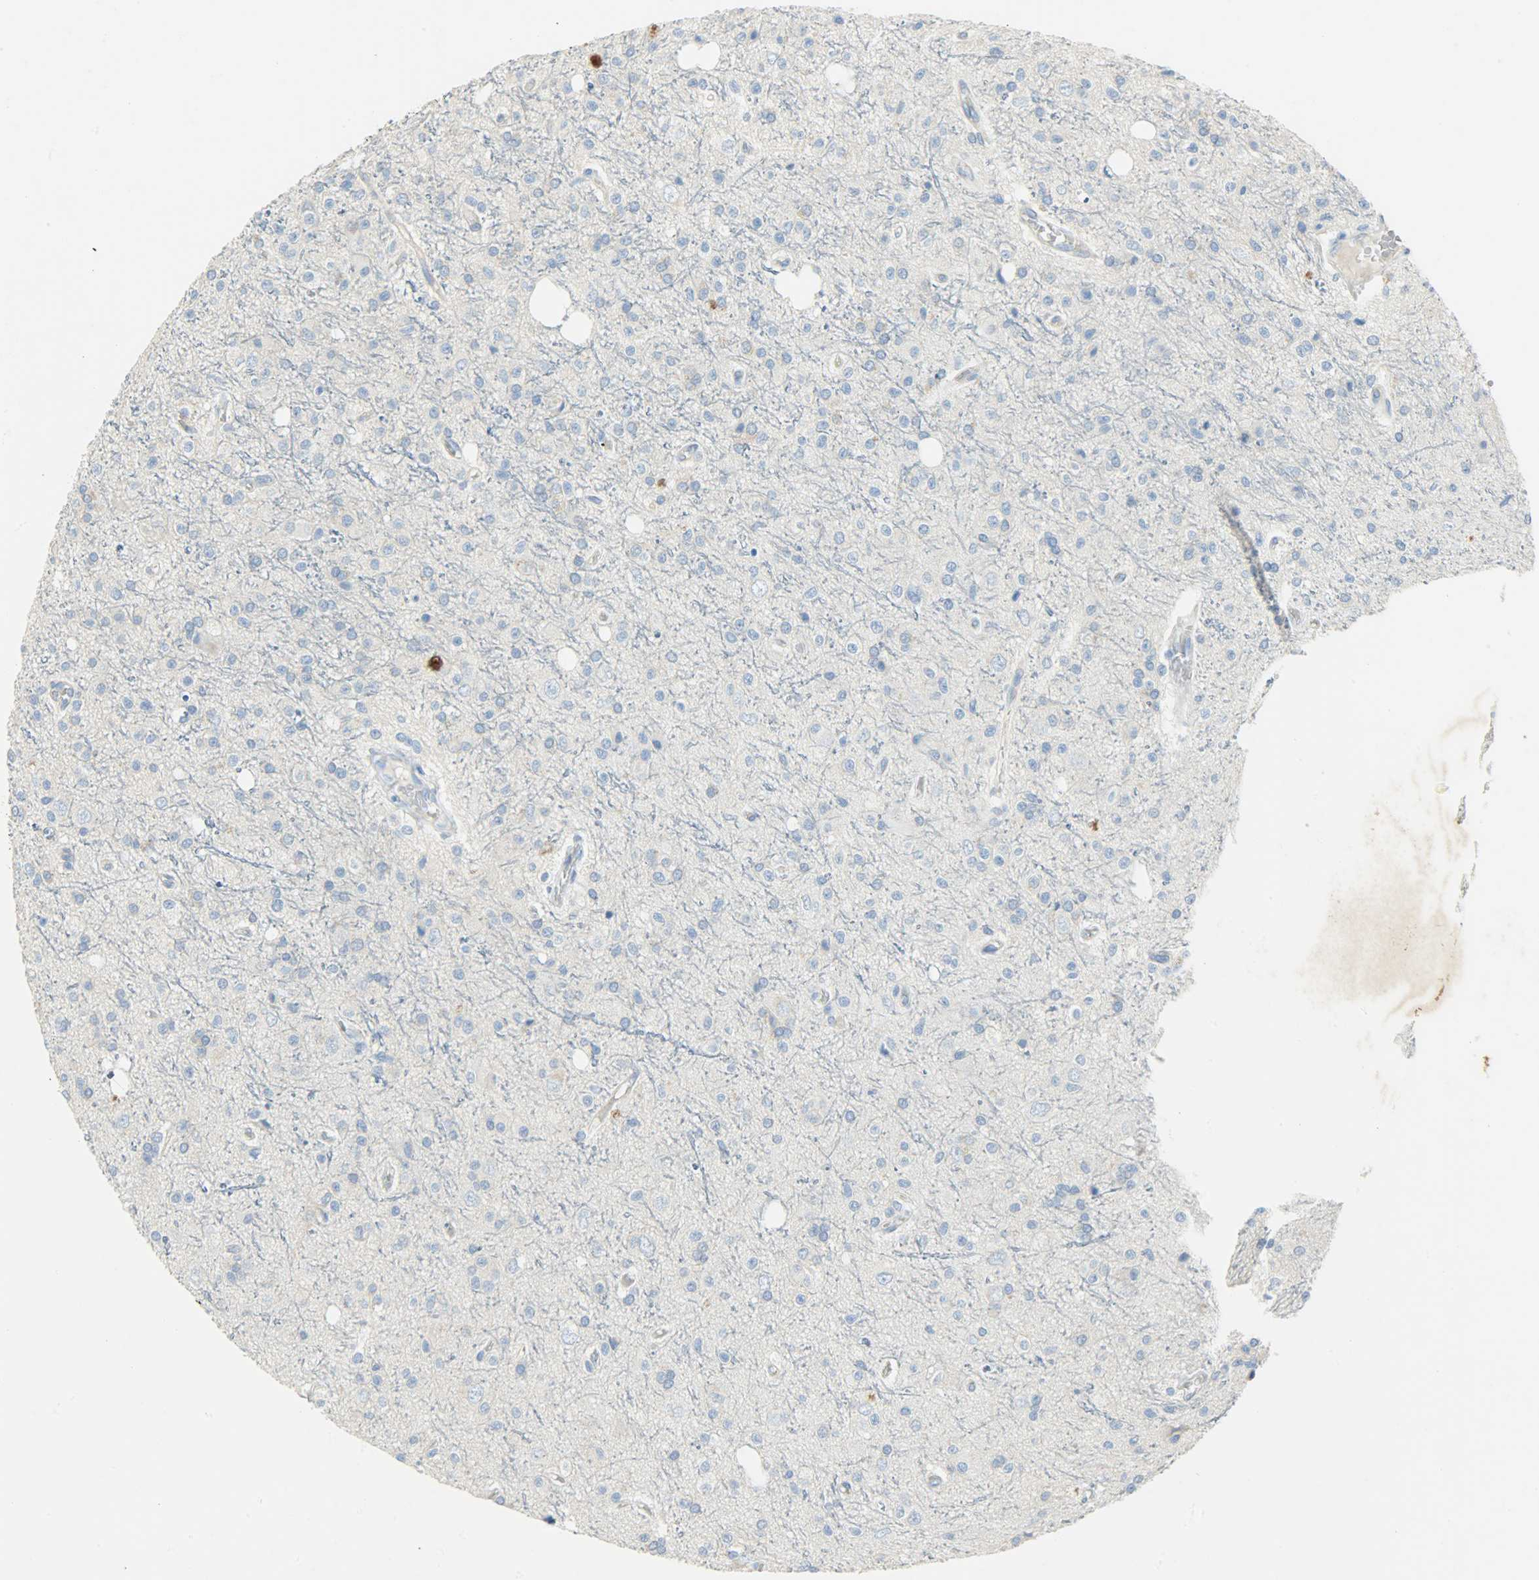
{"staining": {"intensity": "weak", "quantity": "25%-75%", "location": "cytoplasmic/membranous"}, "tissue": "glioma", "cell_type": "Tumor cells", "image_type": "cancer", "snomed": [{"axis": "morphology", "description": "Glioma, malignant, High grade"}, {"axis": "topography", "description": "Brain"}], "caption": "Immunohistochemistry (IHC) (DAB) staining of malignant glioma (high-grade) displays weak cytoplasmic/membranous protein positivity in approximately 25%-75% of tumor cells. (DAB = brown stain, brightfield microscopy at high magnification).", "gene": "PROM1", "patient": {"sex": "male", "age": 47}}